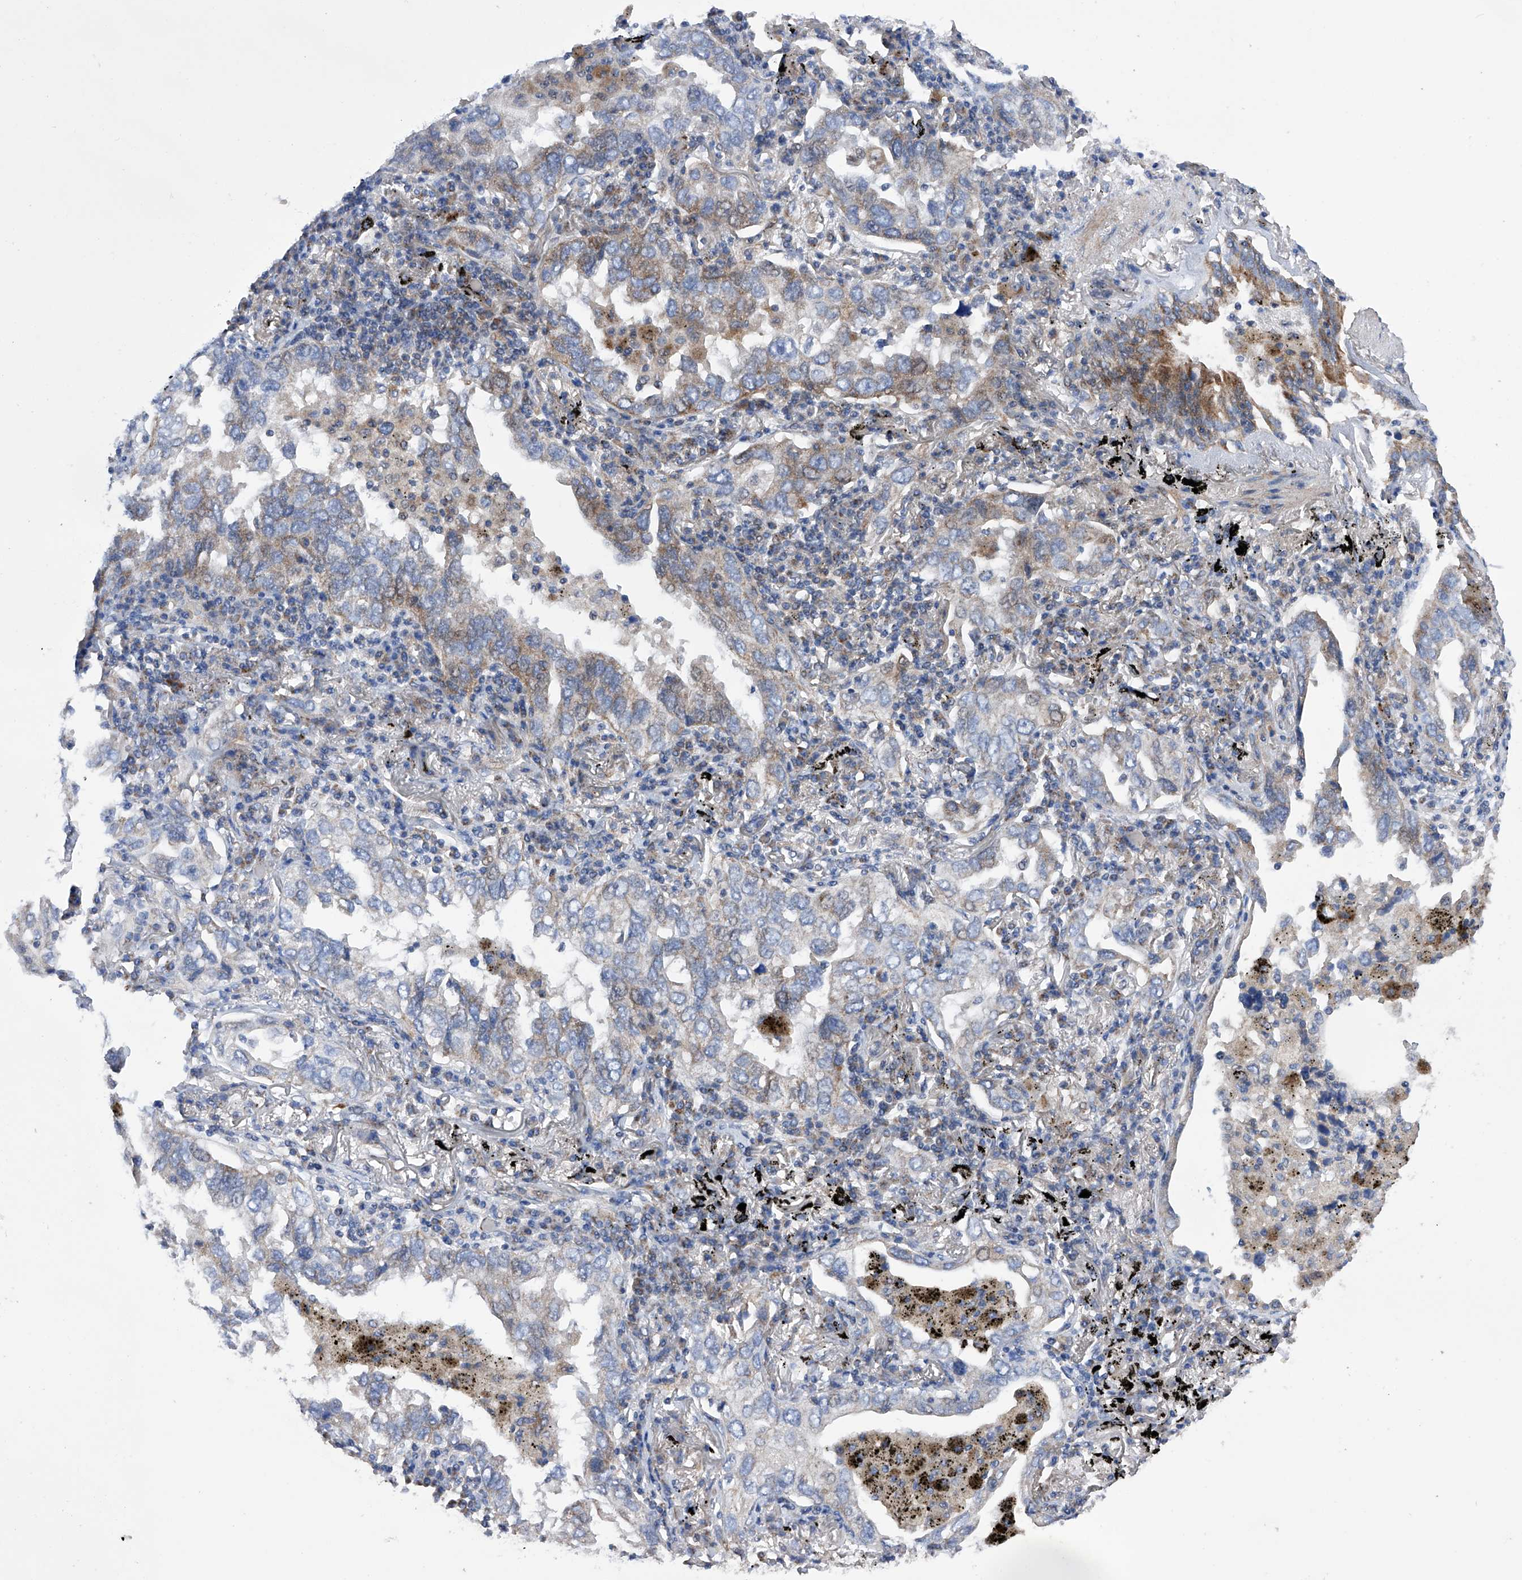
{"staining": {"intensity": "moderate", "quantity": "<25%", "location": "cytoplasmic/membranous"}, "tissue": "lung cancer", "cell_type": "Tumor cells", "image_type": "cancer", "snomed": [{"axis": "morphology", "description": "Adenocarcinoma, NOS"}, {"axis": "topography", "description": "Lung"}], "caption": "Immunohistochemistry (IHC) histopathology image of neoplastic tissue: human lung cancer (adenocarcinoma) stained using IHC demonstrates low levels of moderate protein expression localized specifically in the cytoplasmic/membranous of tumor cells, appearing as a cytoplasmic/membranous brown color.", "gene": "EFCAB2", "patient": {"sex": "male", "age": 65}}